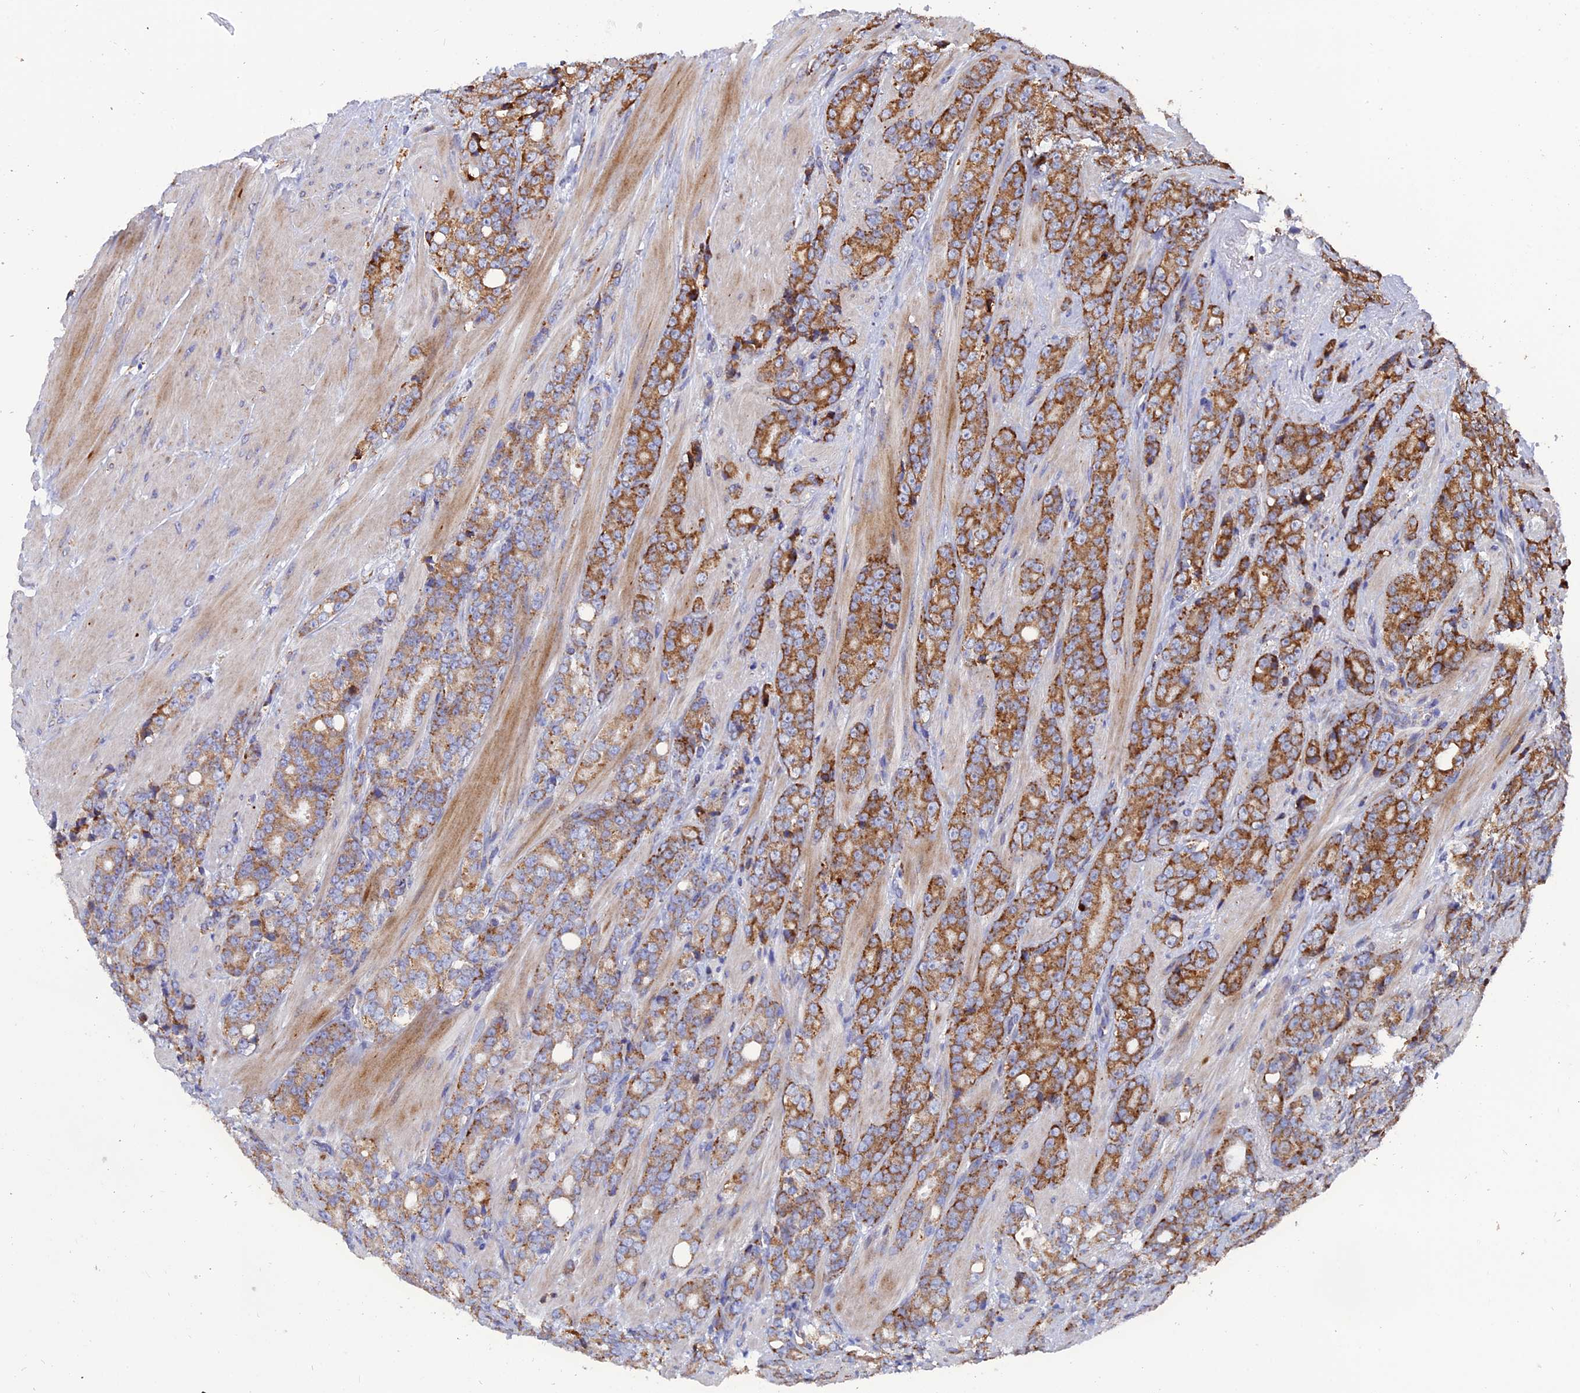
{"staining": {"intensity": "moderate", "quantity": ">75%", "location": "cytoplasmic/membranous"}, "tissue": "prostate cancer", "cell_type": "Tumor cells", "image_type": "cancer", "snomed": [{"axis": "morphology", "description": "Adenocarcinoma, High grade"}, {"axis": "topography", "description": "Prostate"}], "caption": "Prostate high-grade adenocarcinoma stained with a protein marker reveals moderate staining in tumor cells.", "gene": "TGFA", "patient": {"sex": "male", "age": 62}}